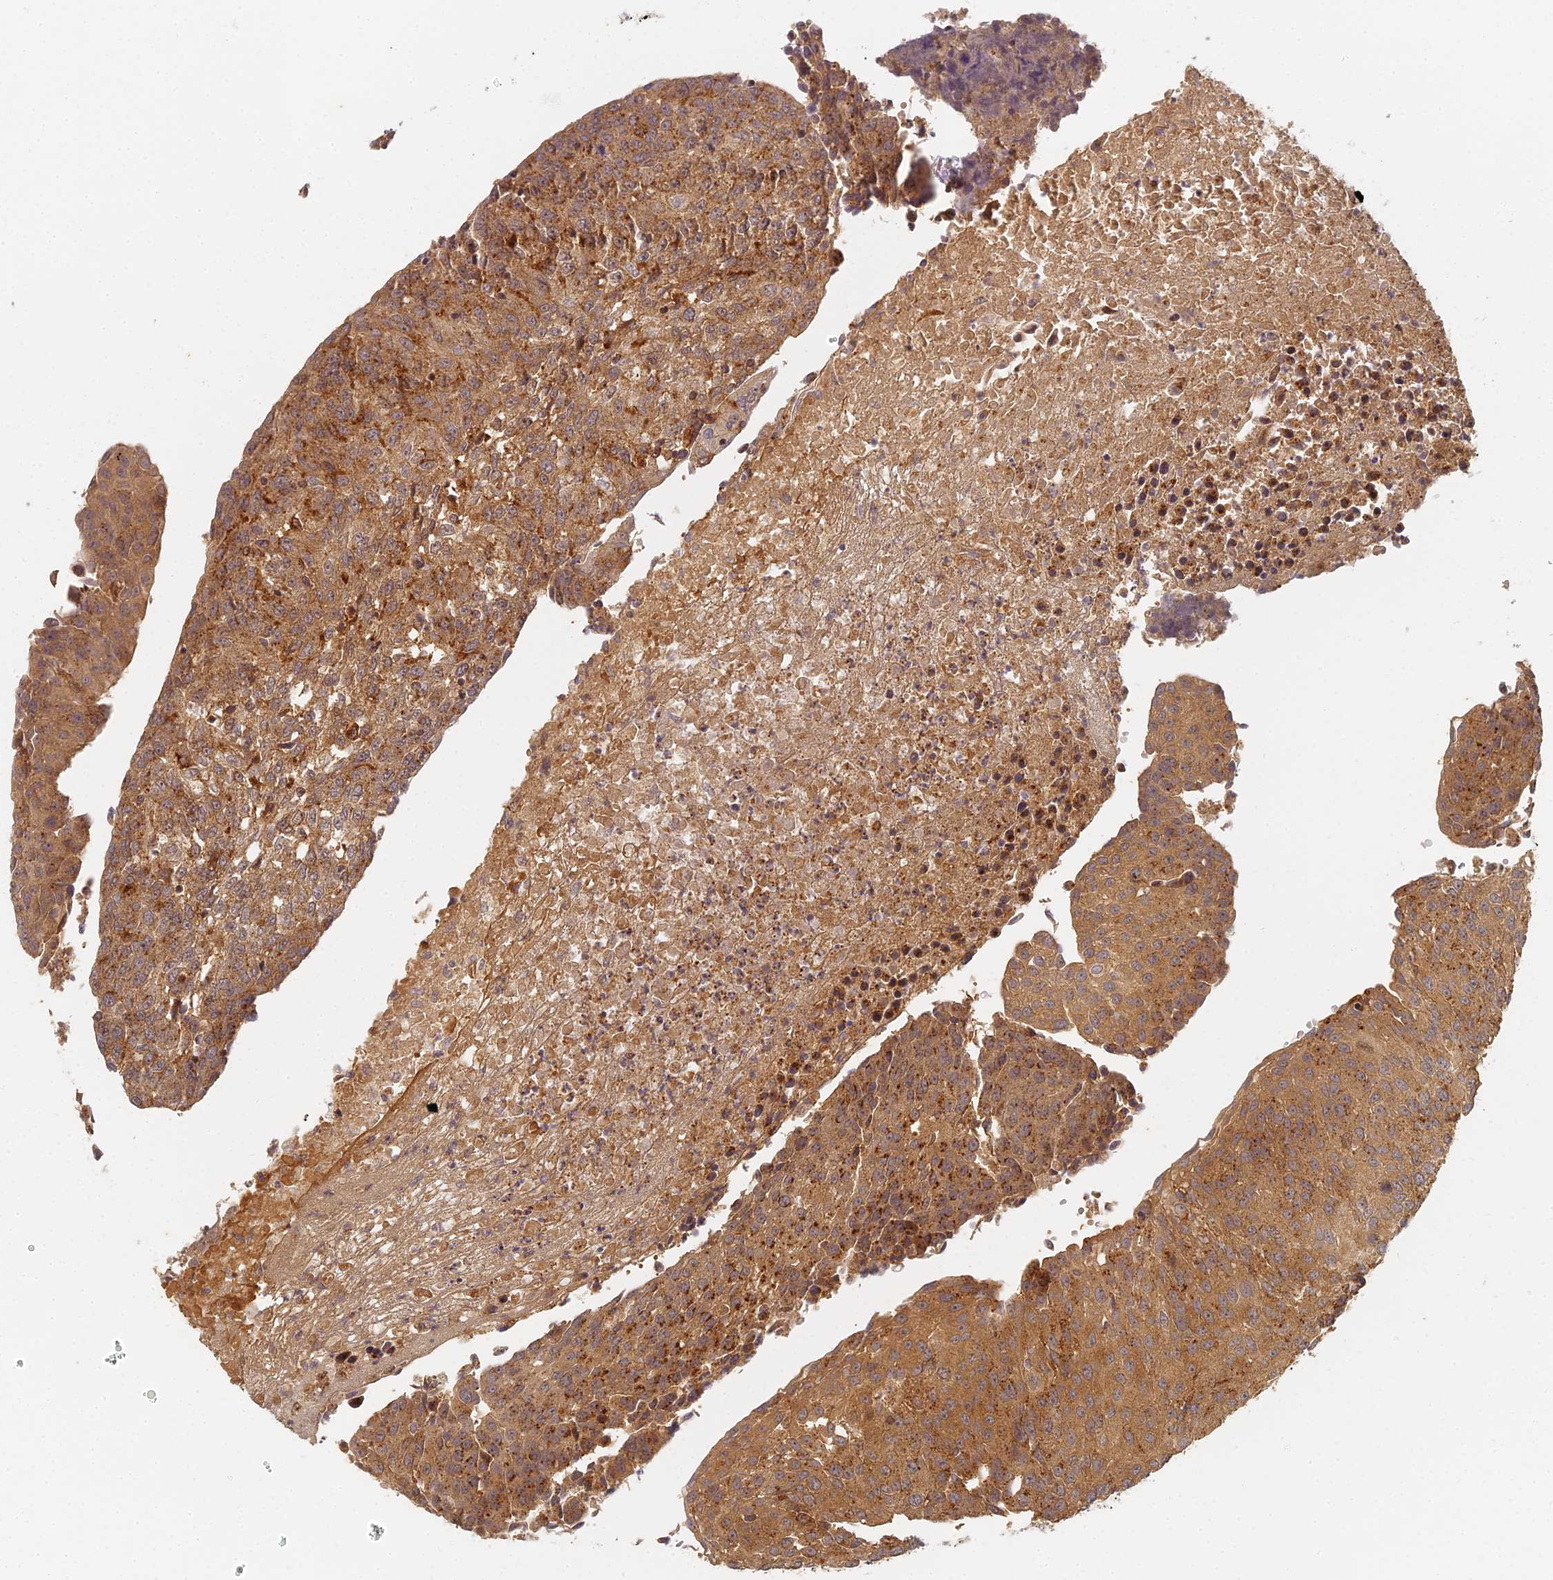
{"staining": {"intensity": "strong", "quantity": ">75%", "location": "cytoplasmic/membranous"}, "tissue": "urothelial cancer", "cell_type": "Tumor cells", "image_type": "cancer", "snomed": [{"axis": "morphology", "description": "Urothelial carcinoma, High grade"}, {"axis": "topography", "description": "Urinary bladder"}], "caption": "The image demonstrates staining of high-grade urothelial carcinoma, revealing strong cytoplasmic/membranous protein positivity (brown color) within tumor cells.", "gene": "INO80D", "patient": {"sex": "female", "age": 85}}